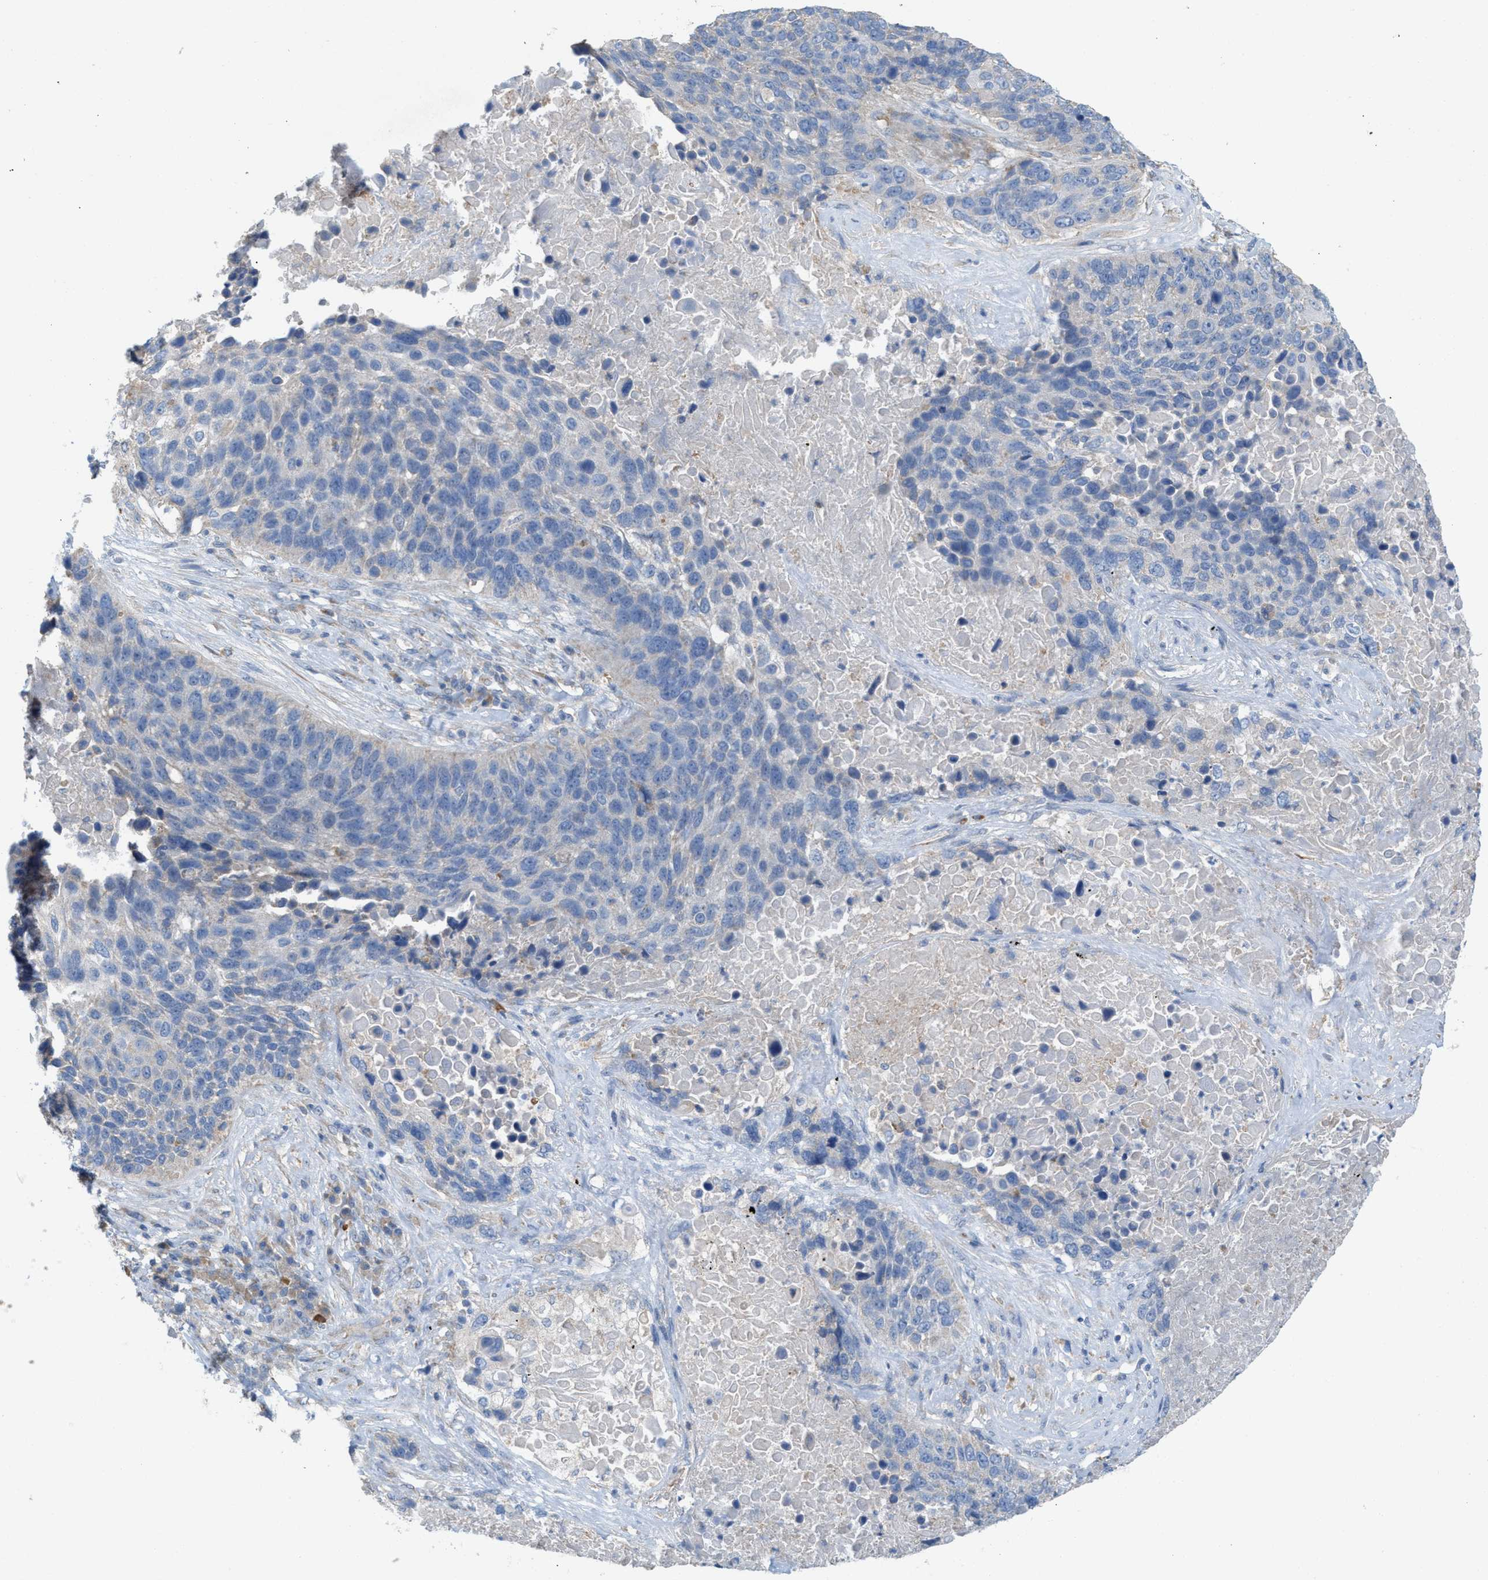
{"staining": {"intensity": "negative", "quantity": "none", "location": "none"}, "tissue": "lung cancer", "cell_type": "Tumor cells", "image_type": "cancer", "snomed": [{"axis": "morphology", "description": "Squamous cell carcinoma, NOS"}, {"axis": "topography", "description": "Lung"}], "caption": "The immunohistochemistry photomicrograph has no significant expression in tumor cells of lung cancer (squamous cell carcinoma) tissue.", "gene": "DYNC2I1", "patient": {"sex": "male", "age": 66}}